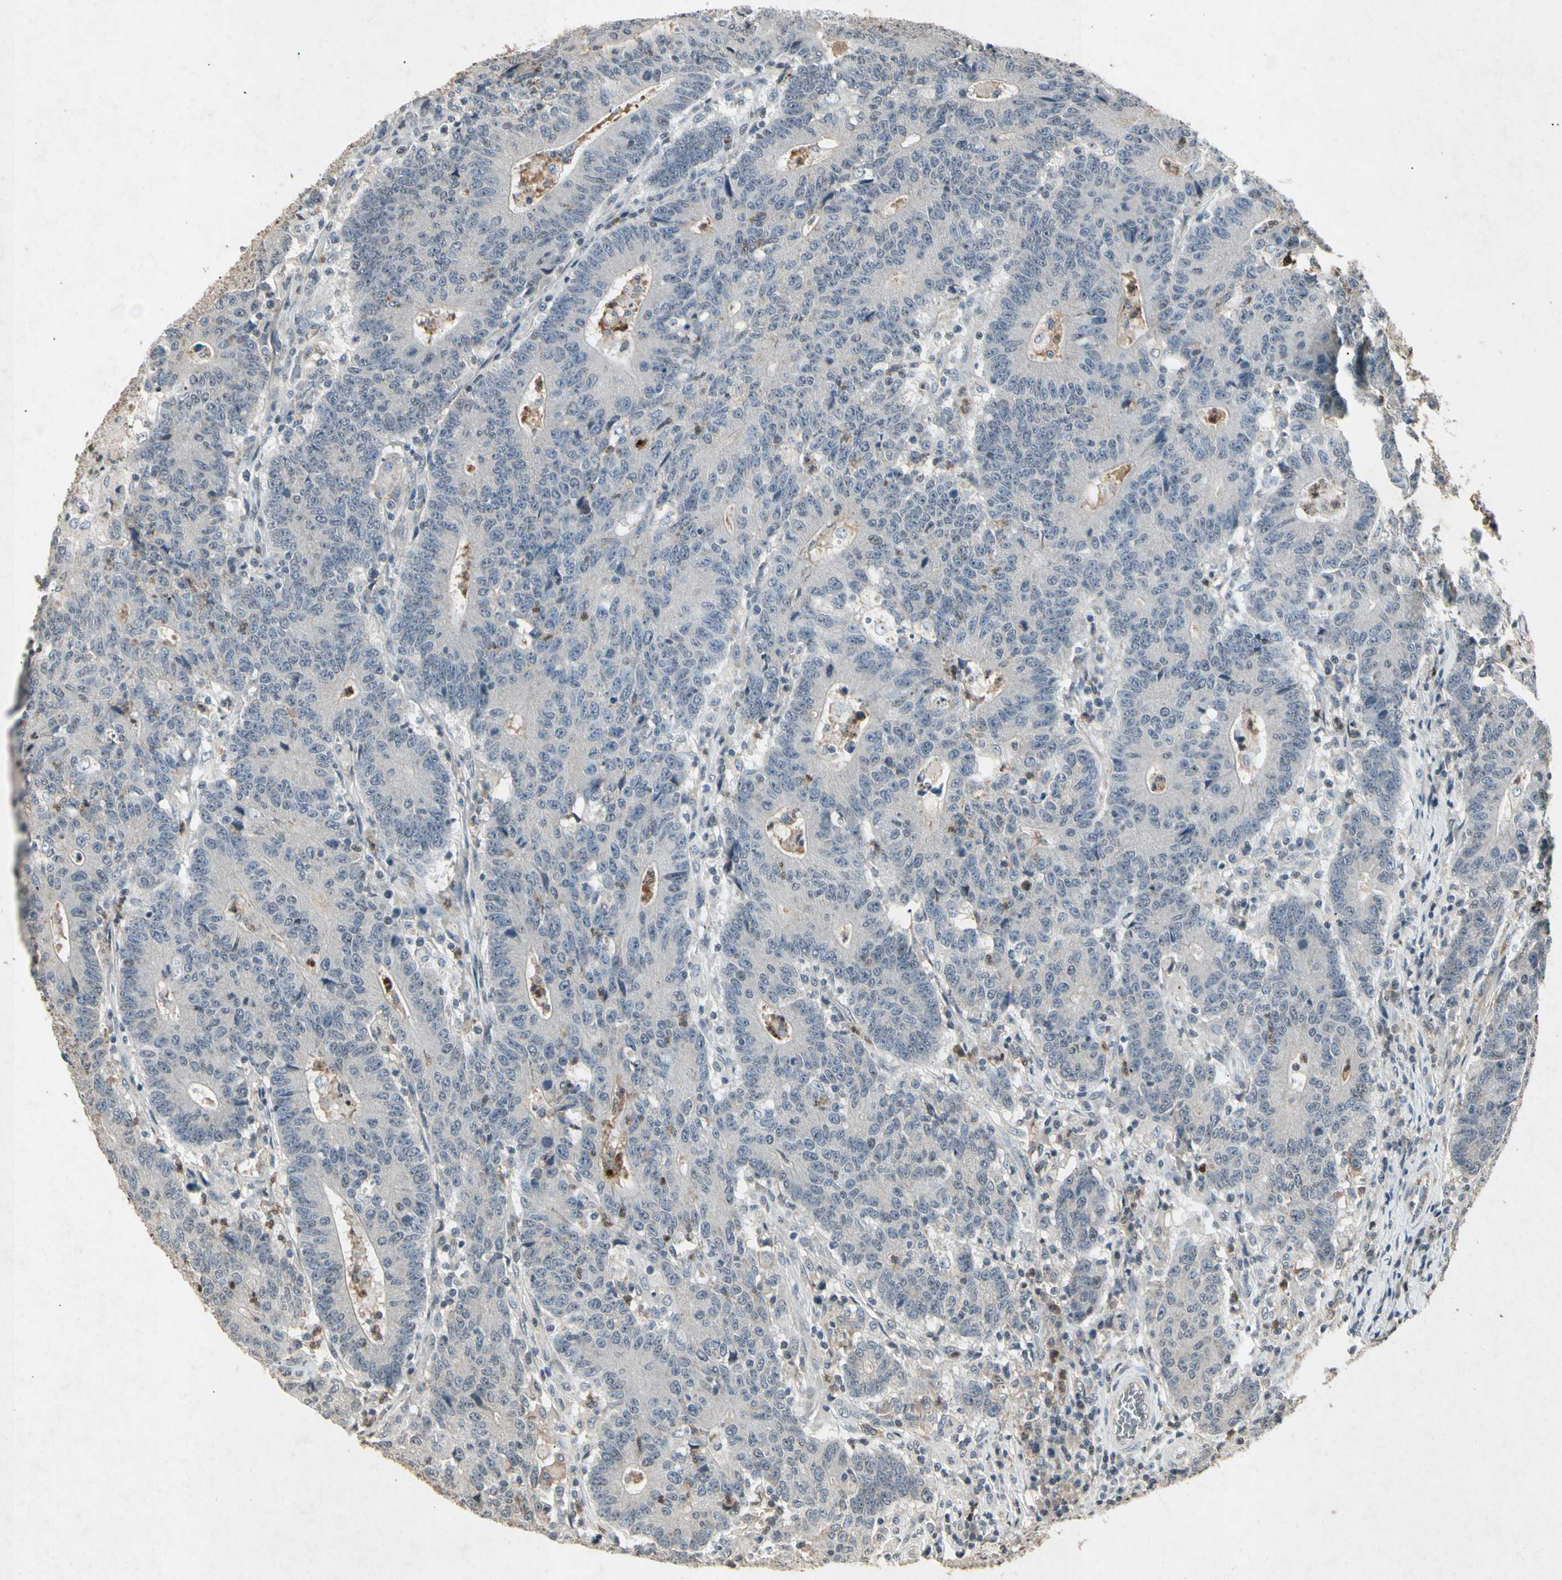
{"staining": {"intensity": "negative", "quantity": "none", "location": "none"}, "tissue": "colorectal cancer", "cell_type": "Tumor cells", "image_type": "cancer", "snomed": [{"axis": "morphology", "description": "Normal tissue, NOS"}, {"axis": "morphology", "description": "Adenocarcinoma, NOS"}, {"axis": "topography", "description": "Colon"}], "caption": "High magnification brightfield microscopy of colorectal adenocarcinoma stained with DAB (brown) and counterstained with hematoxylin (blue): tumor cells show no significant staining. (Stains: DAB (3,3'-diaminobenzidine) IHC with hematoxylin counter stain, Microscopy: brightfield microscopy at high magnification).", "gene": "CP", "patient": {"sex": "female", "age": 75}}